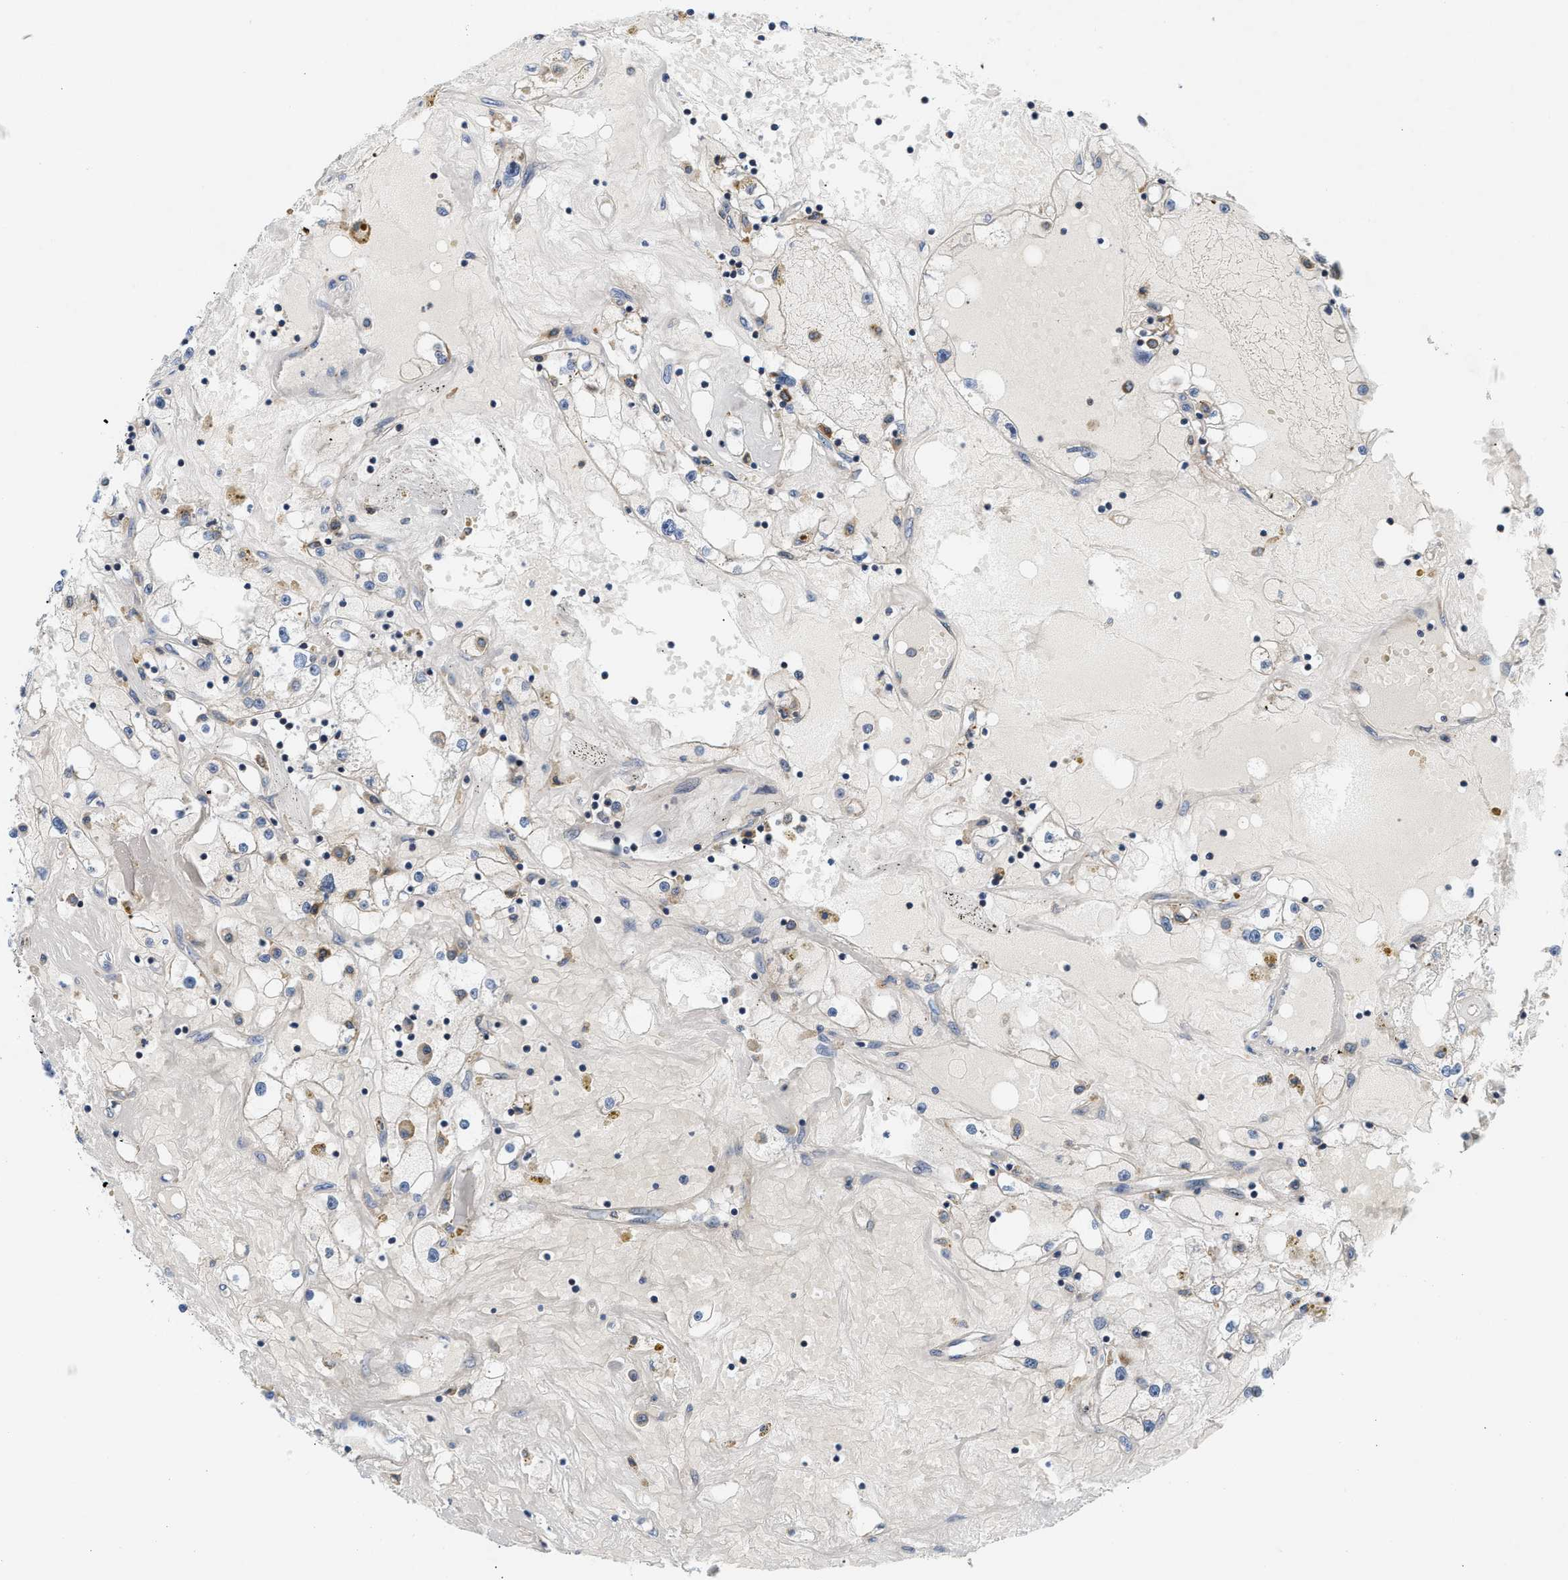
{"staining": {"intensity": "negative", "quantity": "none", "location": "none"}, "tissue": "renal cancer", "cell_type": "Tumor cells", "image_type": "cancer", "snomed": [{"axis": "morphology", "description": "Adenocarcinoma, NOS"}, {"axis": "topography", "description": "Kidney"}], "caption": "The histopathology image demonstrates no staining of tumor cells in adenocarcinoma (renal).", "gene": "HDHD3", "patient": {"sex": "male", "age": 56}}